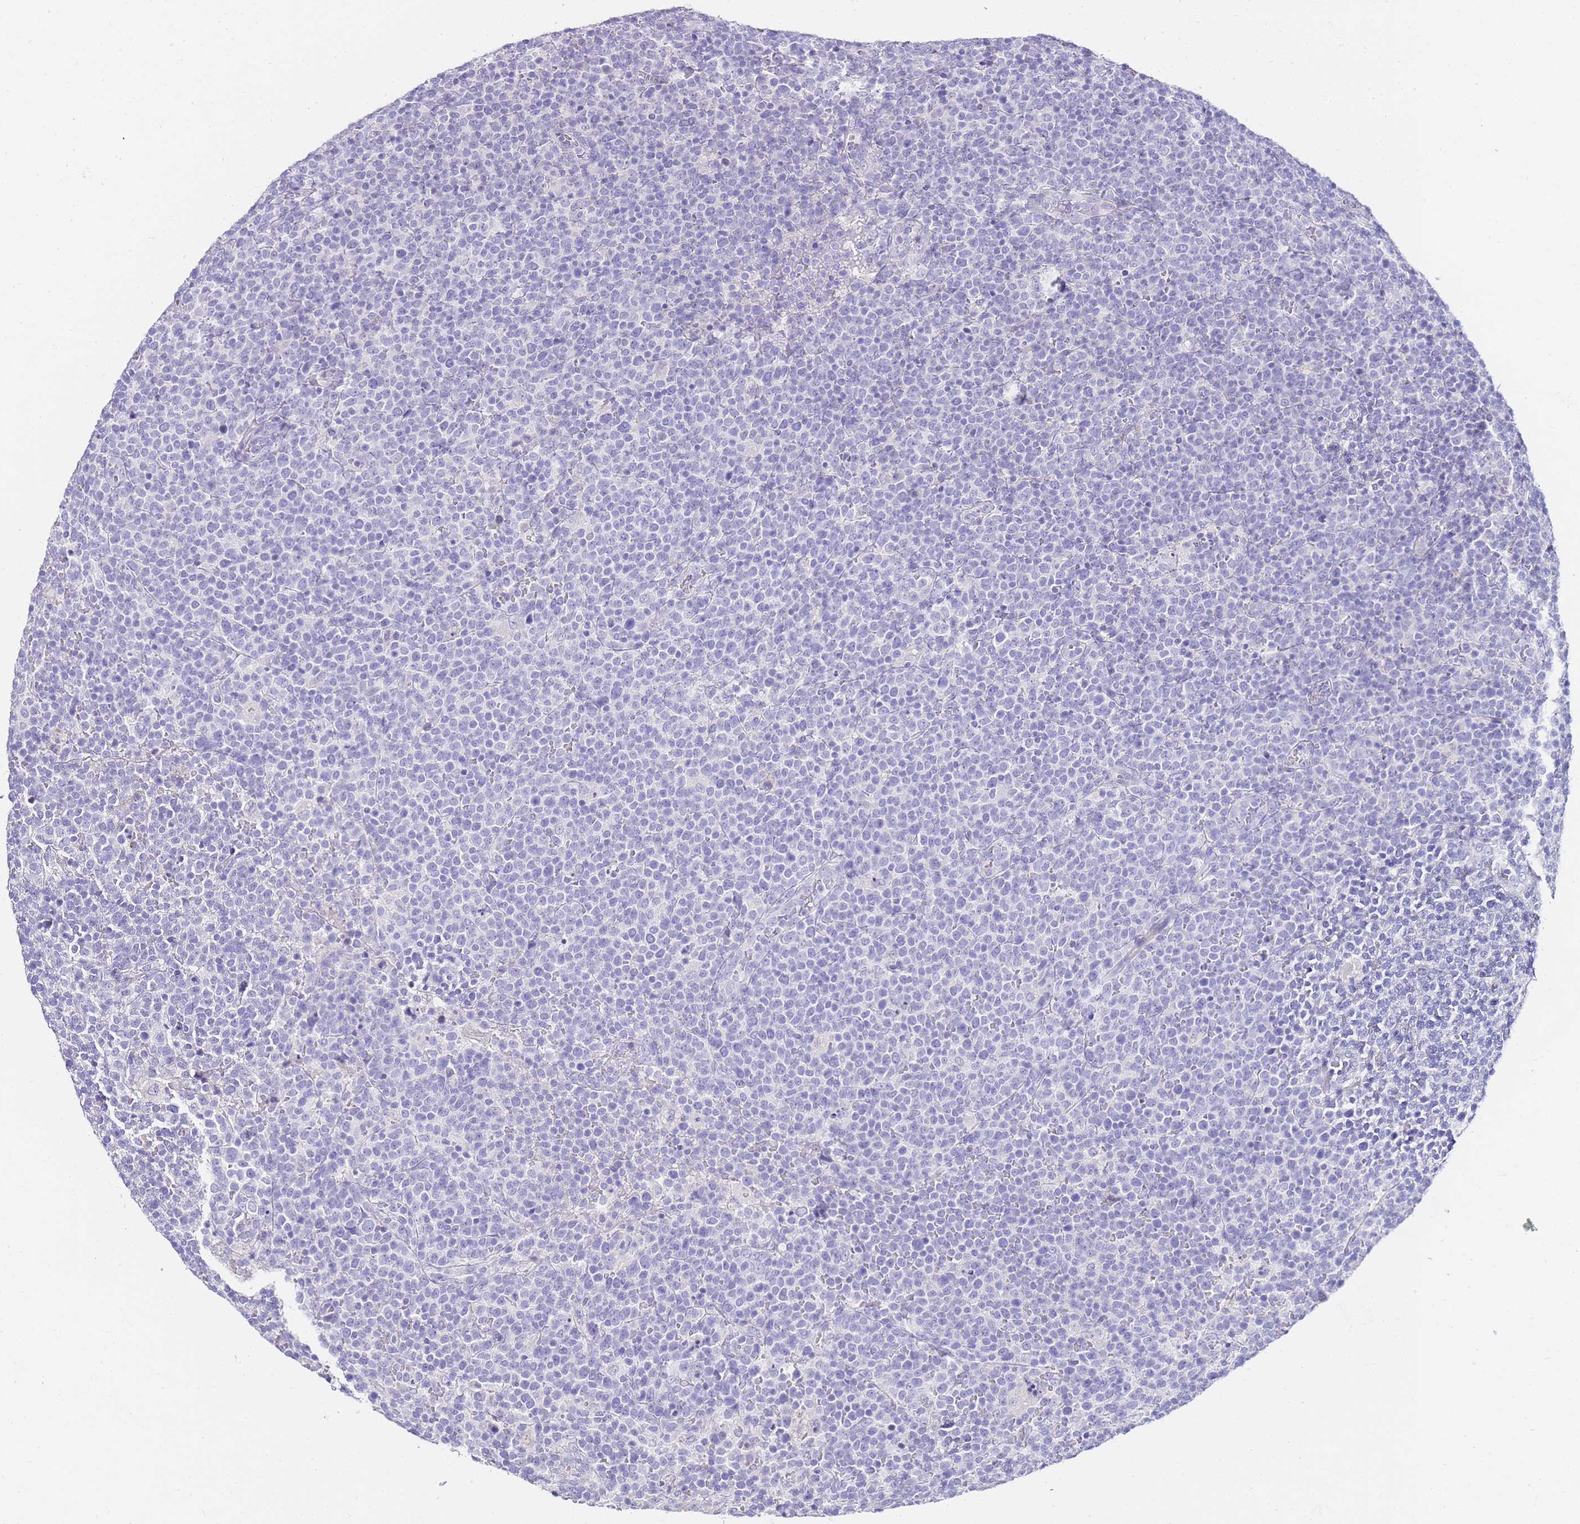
{"staining": {"intensity": "negative", "quantity": "none", "location": "none"}, "tissue": "lymphoma", "cell_type": "Tumor cells", "image_type": "cancer", "snomed": [{"axis": "morphology", "description": "Malignant lymphoma, non-Hodgkin's type, High grade"}, {"axis": "topography", "description": "Lymph node"}], "caption": "Immunohistochemistry image of human high-grade malignant lymphoma, non-Hodgkin's type stained for a protein (brown), which demonstrates no expression in tumor cells.", "gene": "DPP4", "patient": {"sex": "male", "age": 61}}